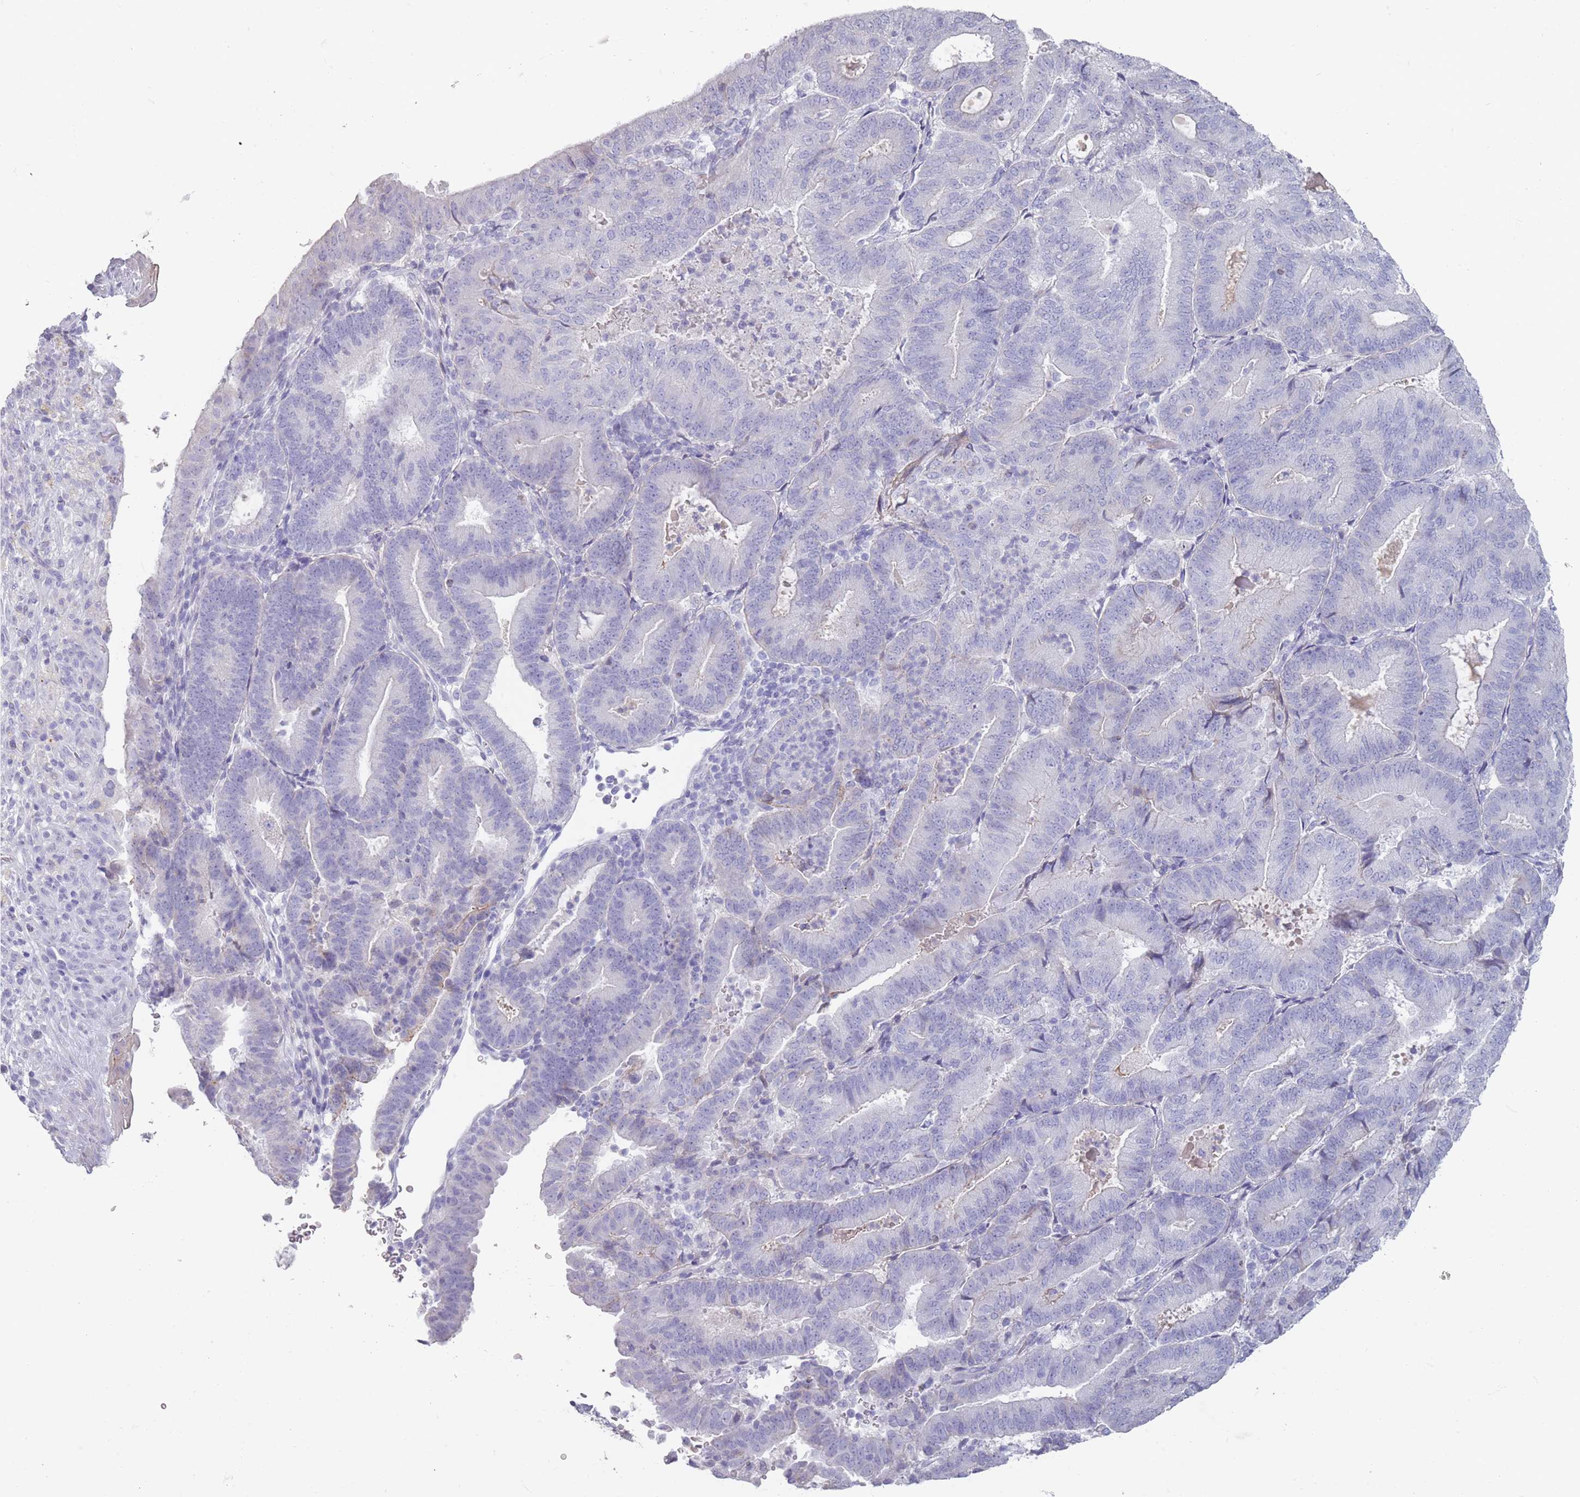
{"staining": {"intensity": "negative", "quantity": "none", "location": "none"}, "tissue": "endometrial cancer", "cell_type": "Tumor cells", "image_type": "cancer", "snomed": [{"axis": "morphology", "description": "Adenocarcinoma, NOS"}, {"axis": "topography", "description": "Endometrium"}], "caption": "The micrograph shows no staining of tumor cells in endometrial cancer (adenocarcinoma). The staining is performed using DAB (3,3'-diaminobenzidine) brown chromogen with nuclei counter-stained in using hematoxylin.", "gene": "RHBG", "patient": {"sex": "female", "age": 70}}